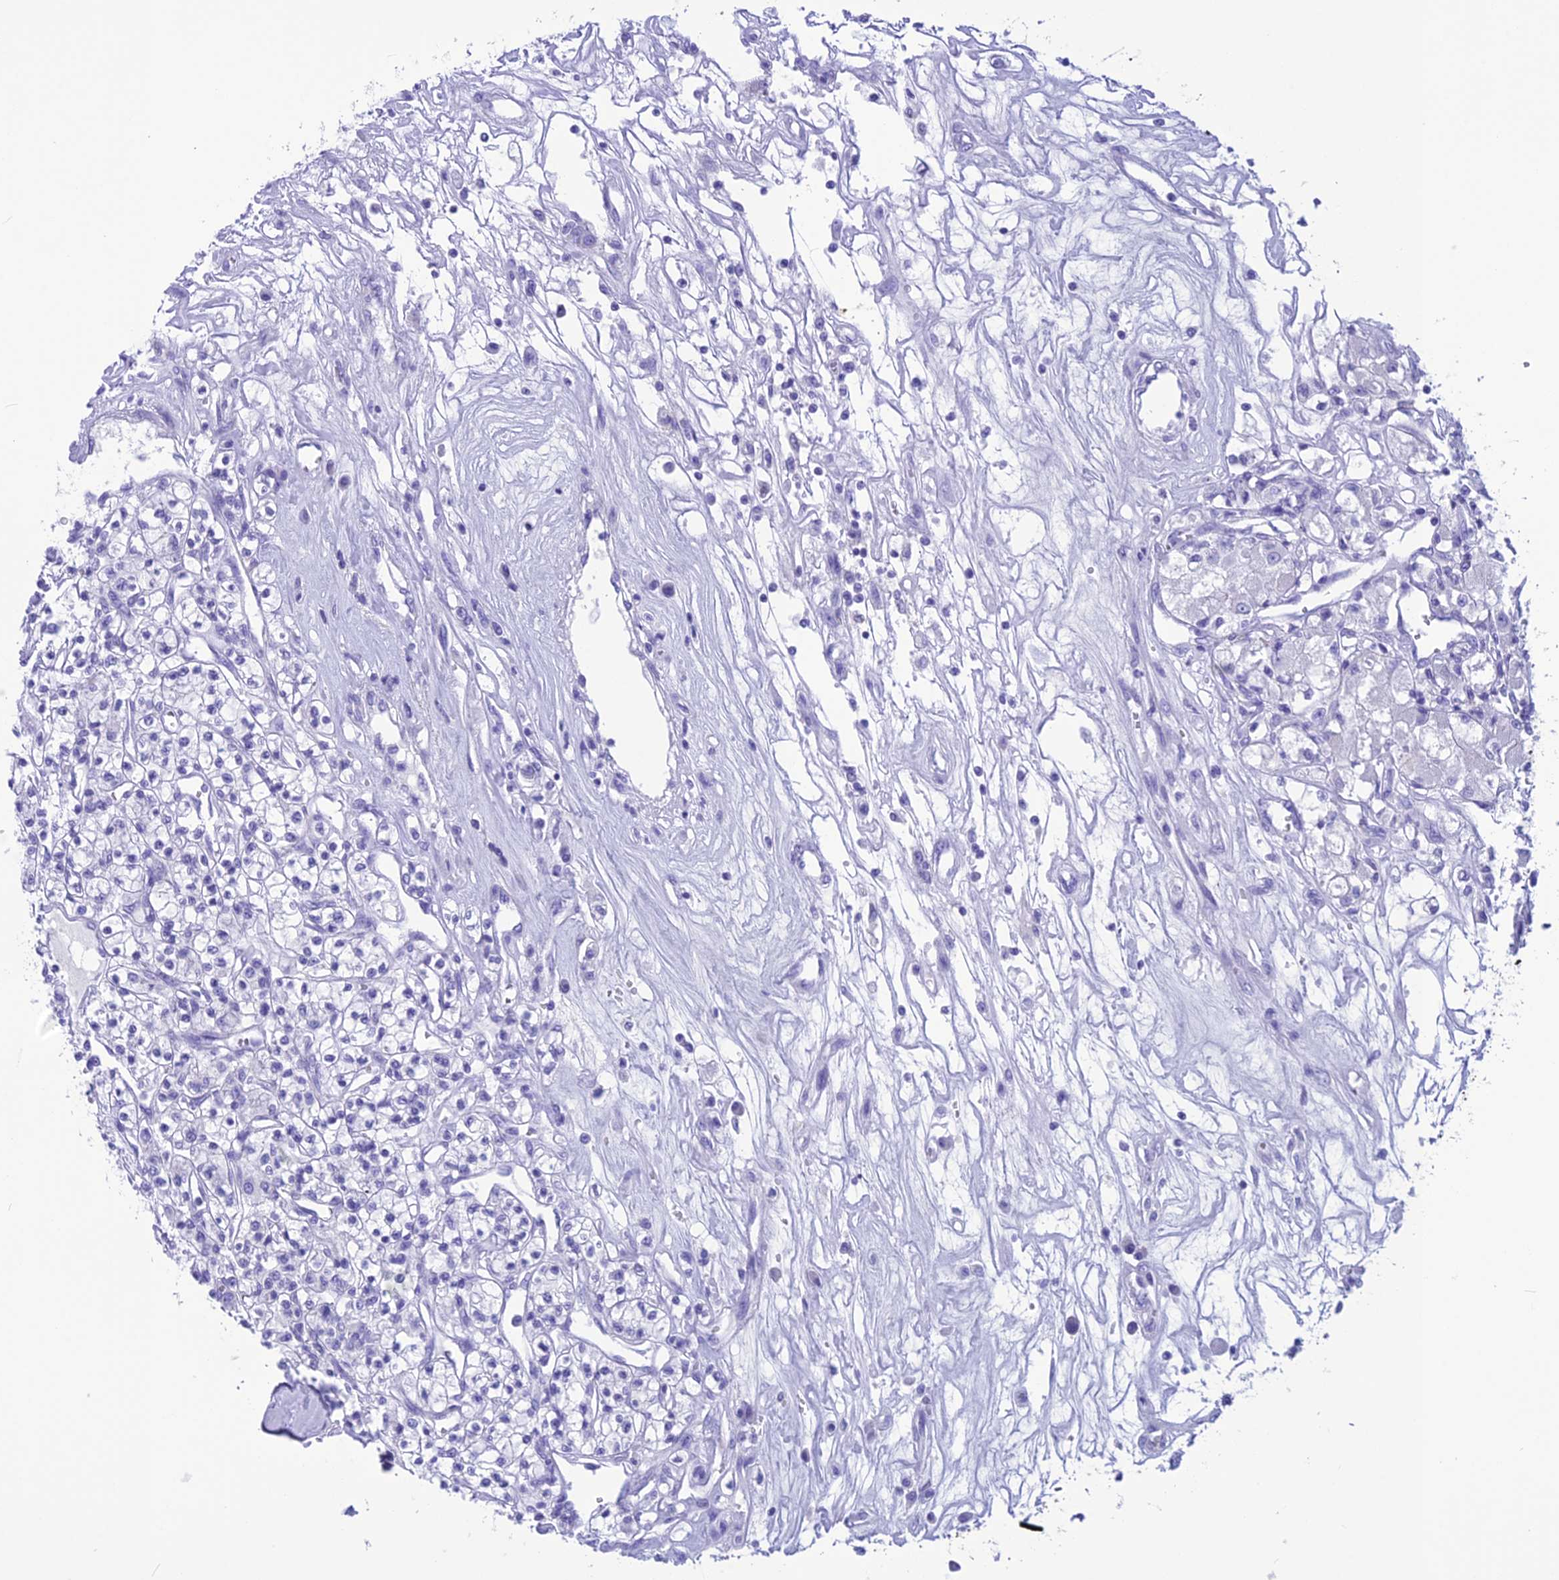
{"staining": {"intensity": "negative", "quantity": "none", "location": "none"}, "tissue": "renal cancer", "cell_type": "Tumor cells", "image_type": "cancer", "snomed": [{"axis": "morphology", "description": "Adenocarcinoma, NOS"}, {"axis": "topography", "description": "Kidney"}], "caption": "Immunohistochemistry (IHC) image of neoplastic tissue: adenocarcinoma (renal) stained with DAB (3,3'-diaminobenzidine) shows no significant protein positivity in tumor cells.", "gene": "TRAM1L1", "patient": {"sex": "female", "age": 59}}